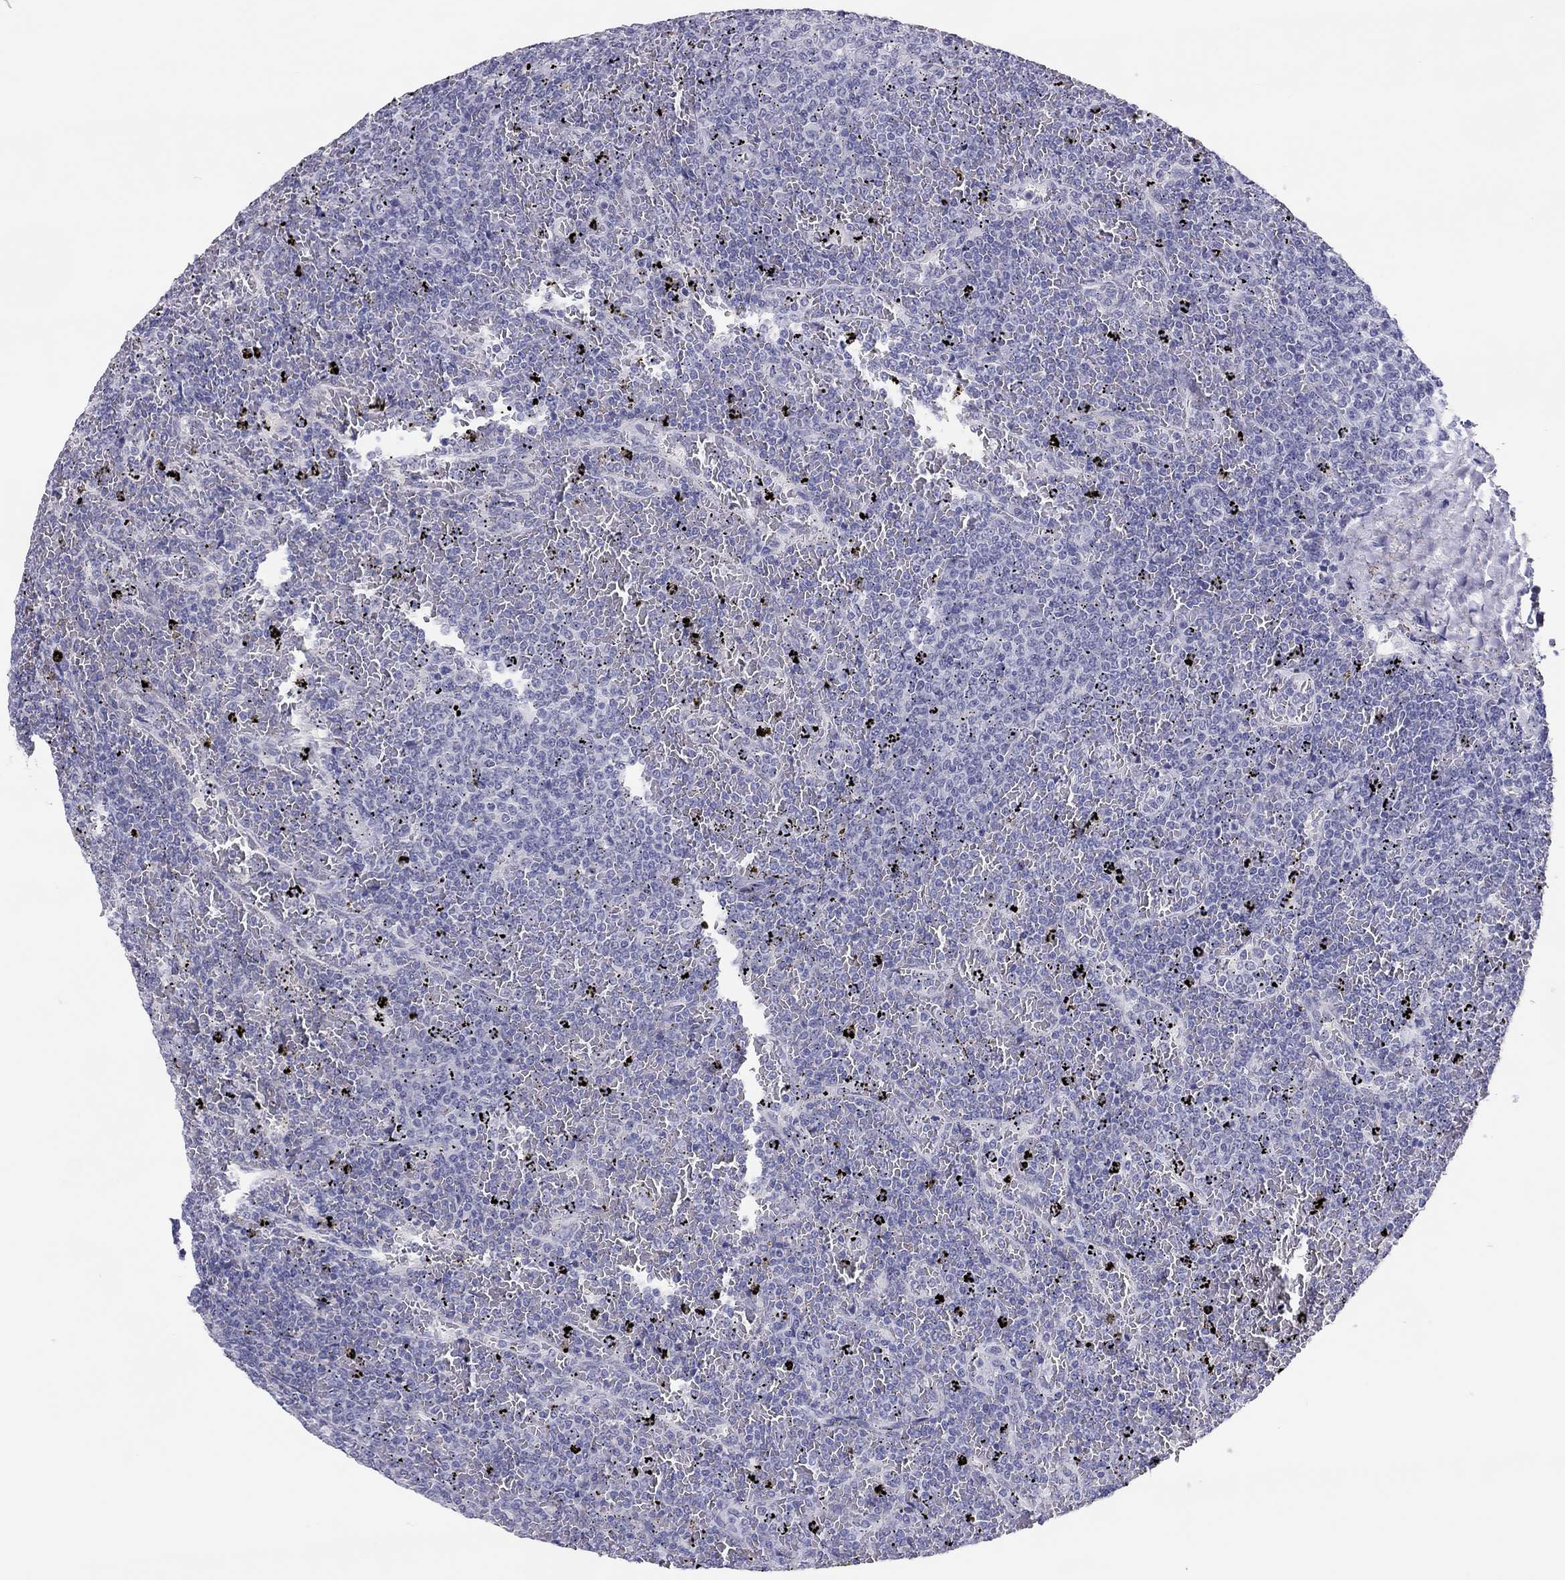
{"staining": {"intensity": "negative", "quantity": "none", "location": "none"}, "tissue": "lymphoma", "cell_type": "Tumor cells", "image_type": "cancer", "snomed": [{"axis": "morphology", "description": "Malignant lymphoma, non-Hodgkin's type, Low grade"}, {"axis": "topography", "description": "Spleen"}], "caption": "DAB (3,3'-diaminobenzidine) immunohistochemical staining of low-grade malignant lymphoma, non-Hodgkin's type reveals no significant positivity in tumor cells.", "gene": "PHOX2A", "patient": {"sex": "female", "age": 77}}